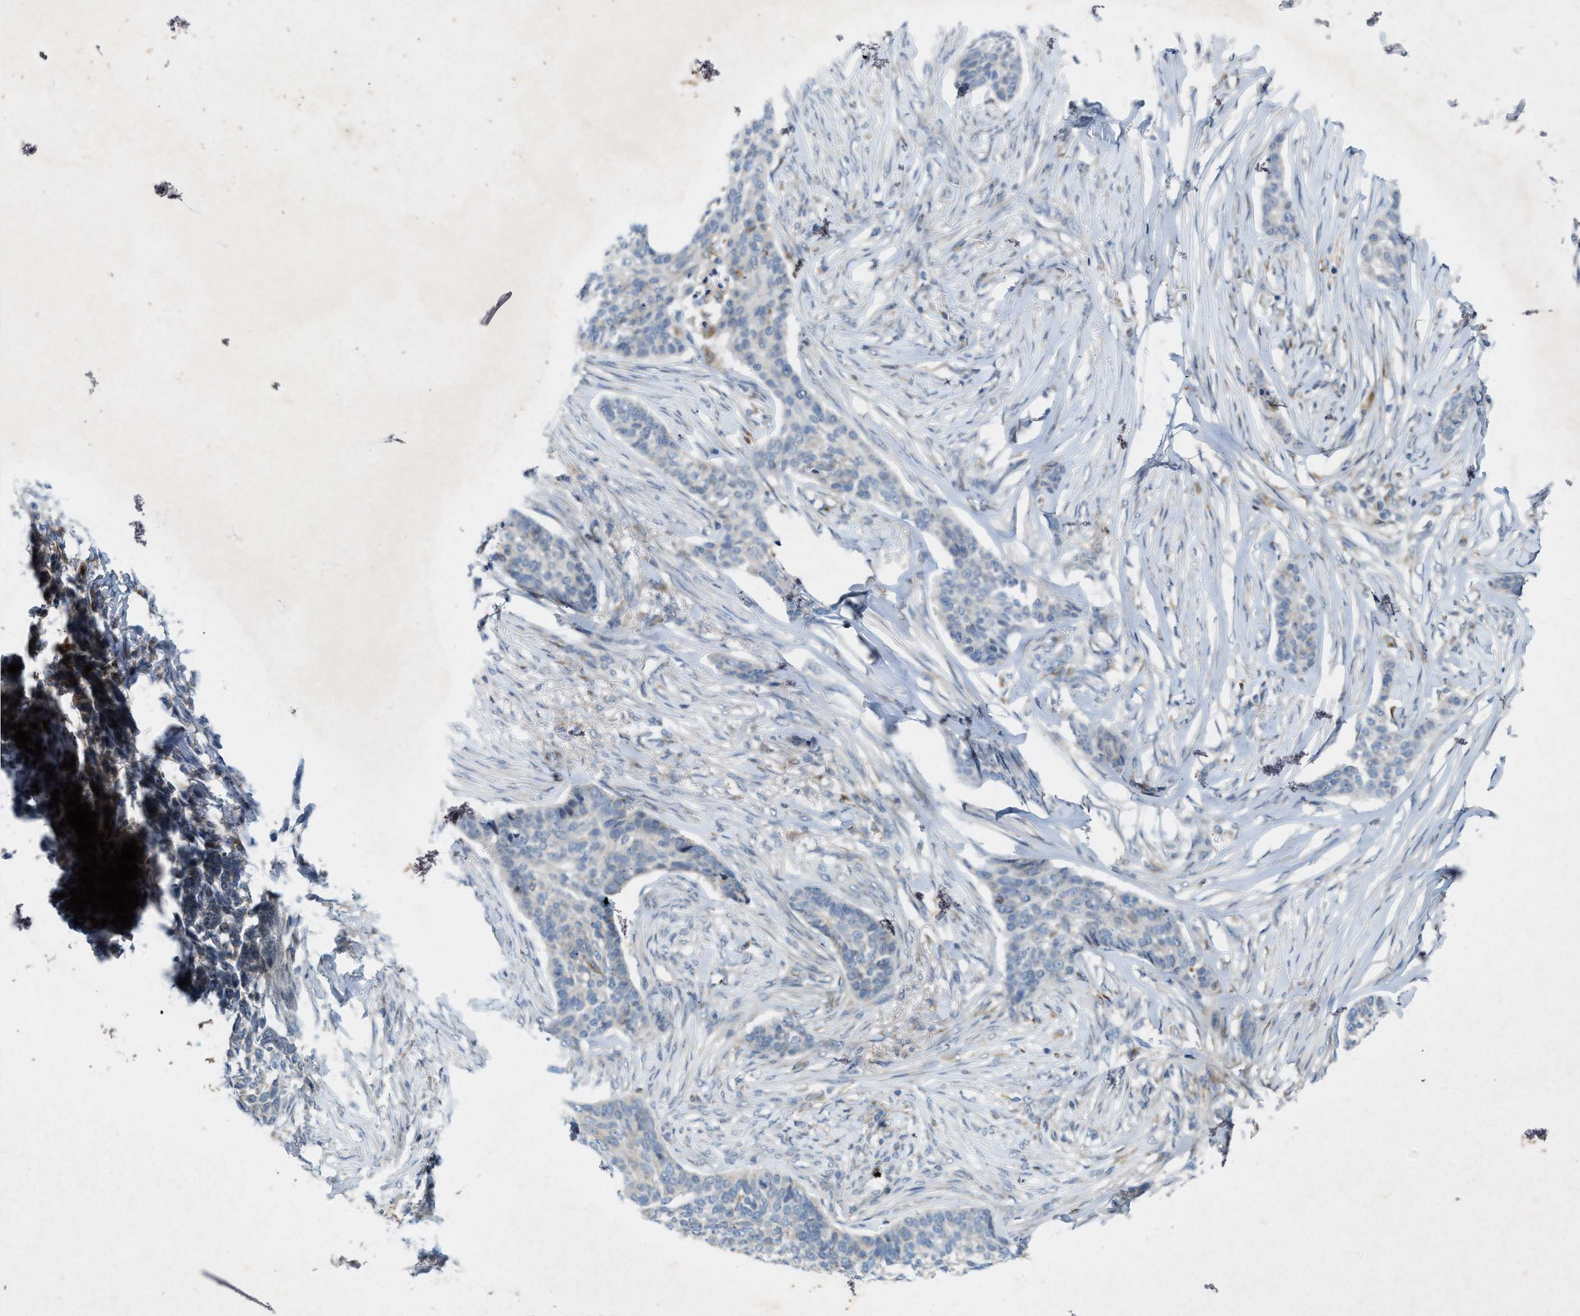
{"staining": {"intensity": "negative", "quantity": "none", "location": "none"}, "tissue": "skin cancer", "cell_type": "Tumor cells", "image_type": "cancer", "snomed": [{"axis": "morphology", "description": "Basal cell carcinoma"}, {"axis": "topography", "description": "Skin"}], "caption": "Protein analysis of skin cancer (basal cell carcinoma) reveals no significant positivity in tumor cells.", "gene": "URGCP", "patient": {"sex": "male", "age": 85}}